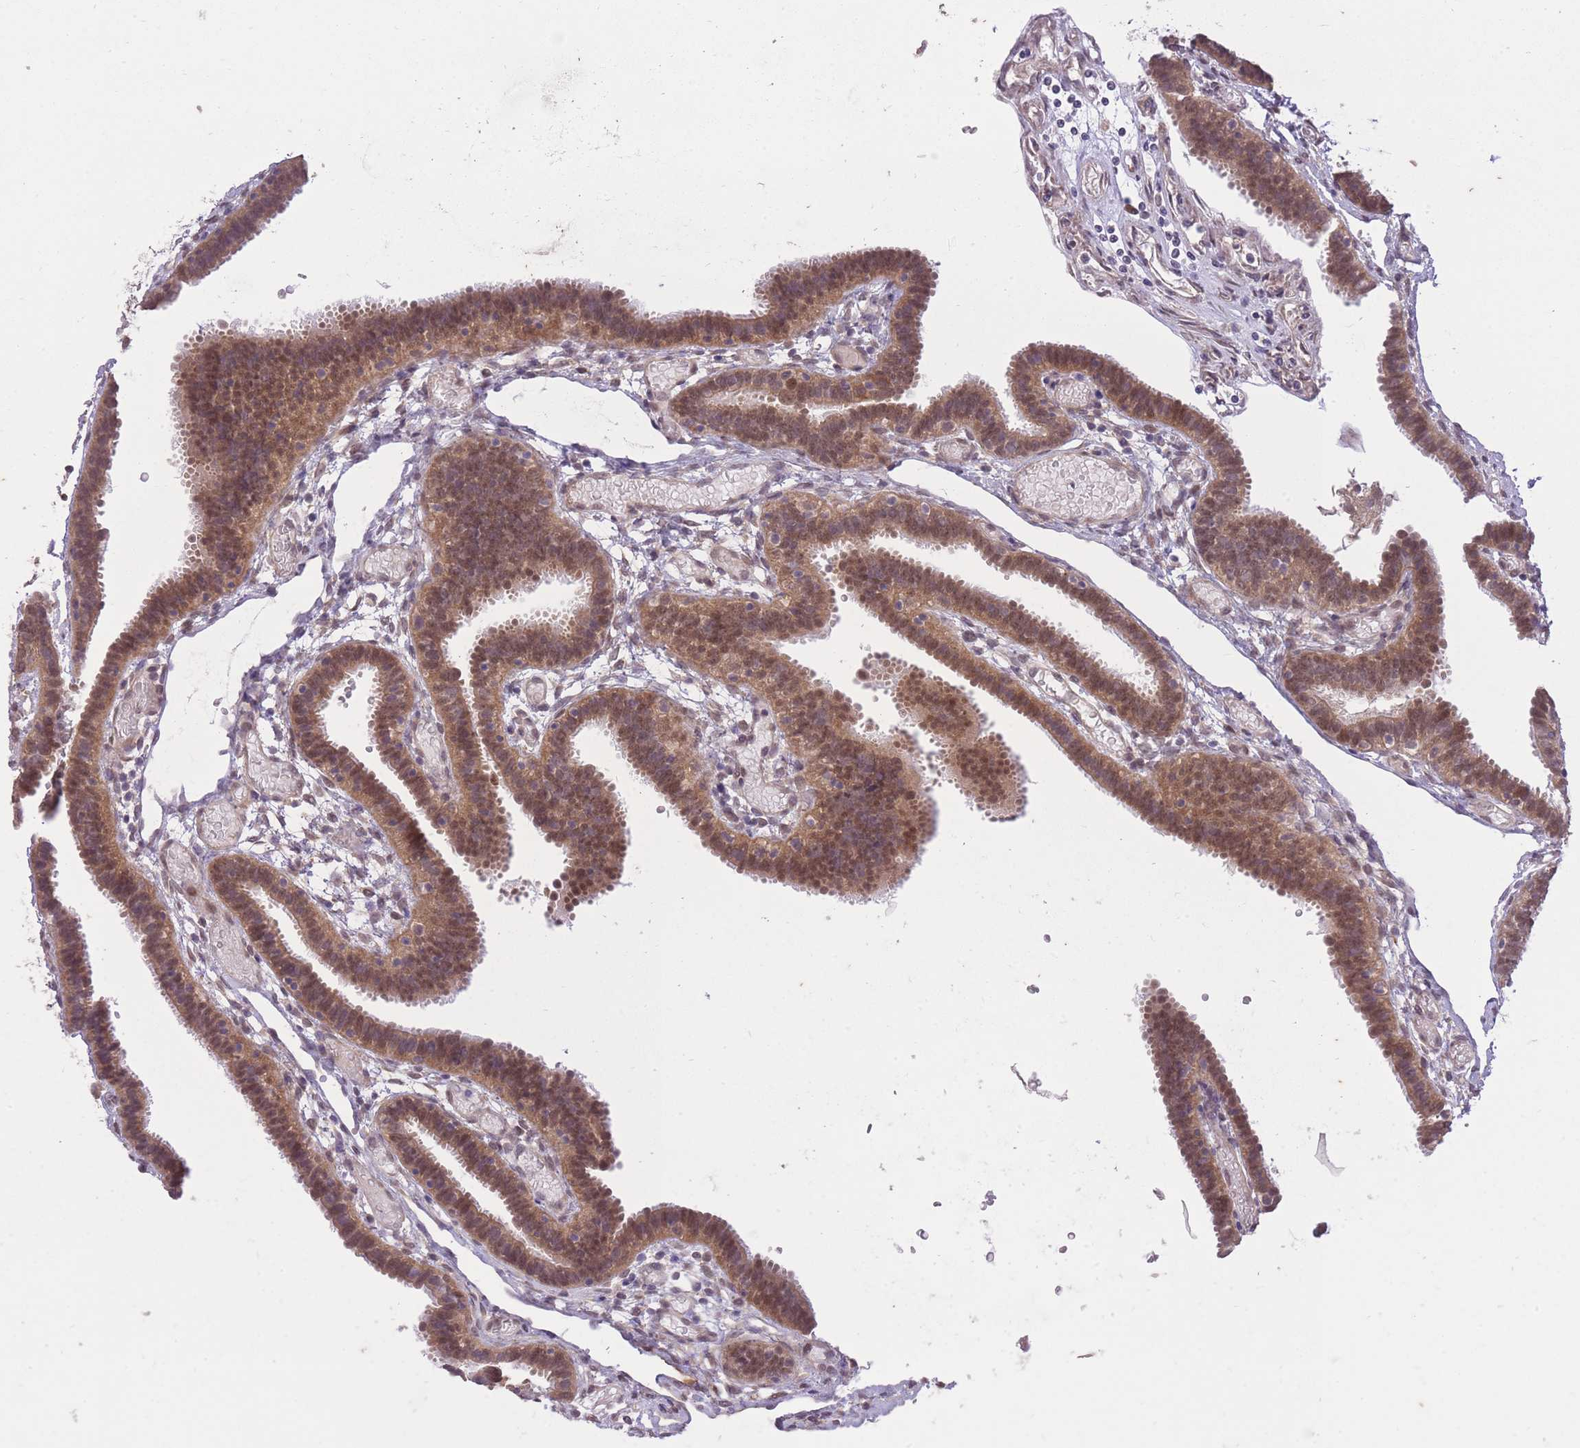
{"staining": {"intensity": "moderate", "quantity": ">75%", "location": "cytoplasmic/membranous,nuclear"}, "tissue": "fallopian tube", "cell_type": "Glandular cells", "image_type": "normal", "snomed": [{"axis": "morphology", "description": "Normal tissue, NOS"}, {"axis": "topography", "description": "Fallopian tube"}], "caption": "Immunohistochemistry image of unremarkable fallopian tube: fallopian tube stained using IHC demonstrates medium levels of moderate protein expression localized specifically in the cytoplasmic/membranous,nuclear of glandular cells, appearing as a cytoplasmic/membranous,nuclear brown color.", "gene": "ELOA2", "patient": {"sex": "female", "age": 37}}